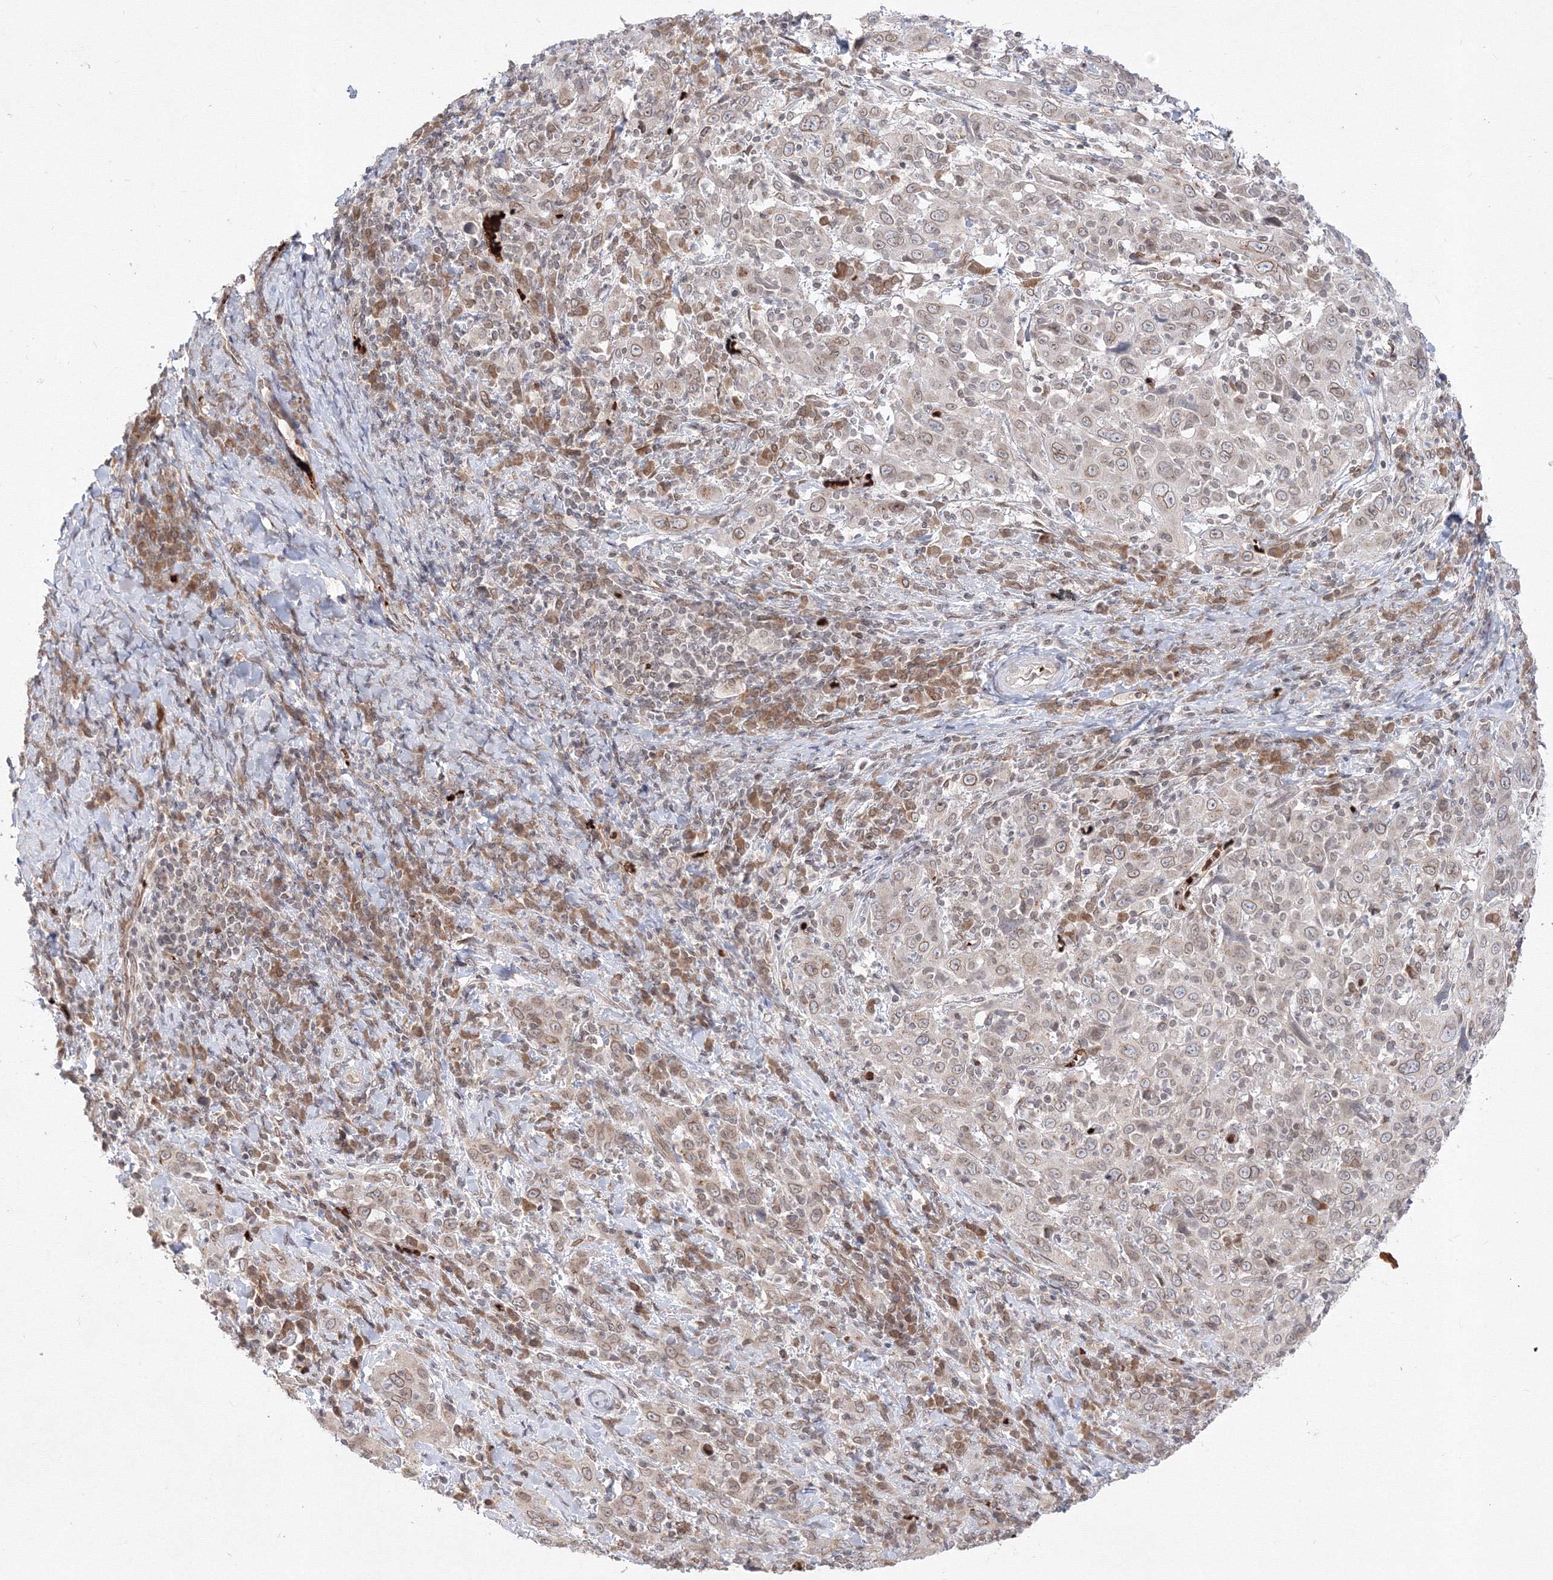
{"staining": {"intensity": "weak", "quantity": ">75%", "location": "cytoplasmic/membranous,nuclear"}, "tissue": "cervical cancer", "cell_type": "Tumor cells", "image_type": "cancer", "snomed": [{"axis": "morphology", "description": "Squamous cell carcinoma, NOS"}, {"axis": "topography", "description": "Cervix"}], "caption": "Immunohistochemical staining of human squamous cell carcinoma (cervical) demonstrates low levels of weak cytoplasmic/membranous and nuclear staining in approximately >75% of tumor cells. The staining was performed using DAB (3,3'-diaminobenzidine), with brown indicating positive protein expression. Nuclei are stained blue with hematoxylin.", "gene": "DNAJB2", "patient": {"sex": "female", "age": 46}}